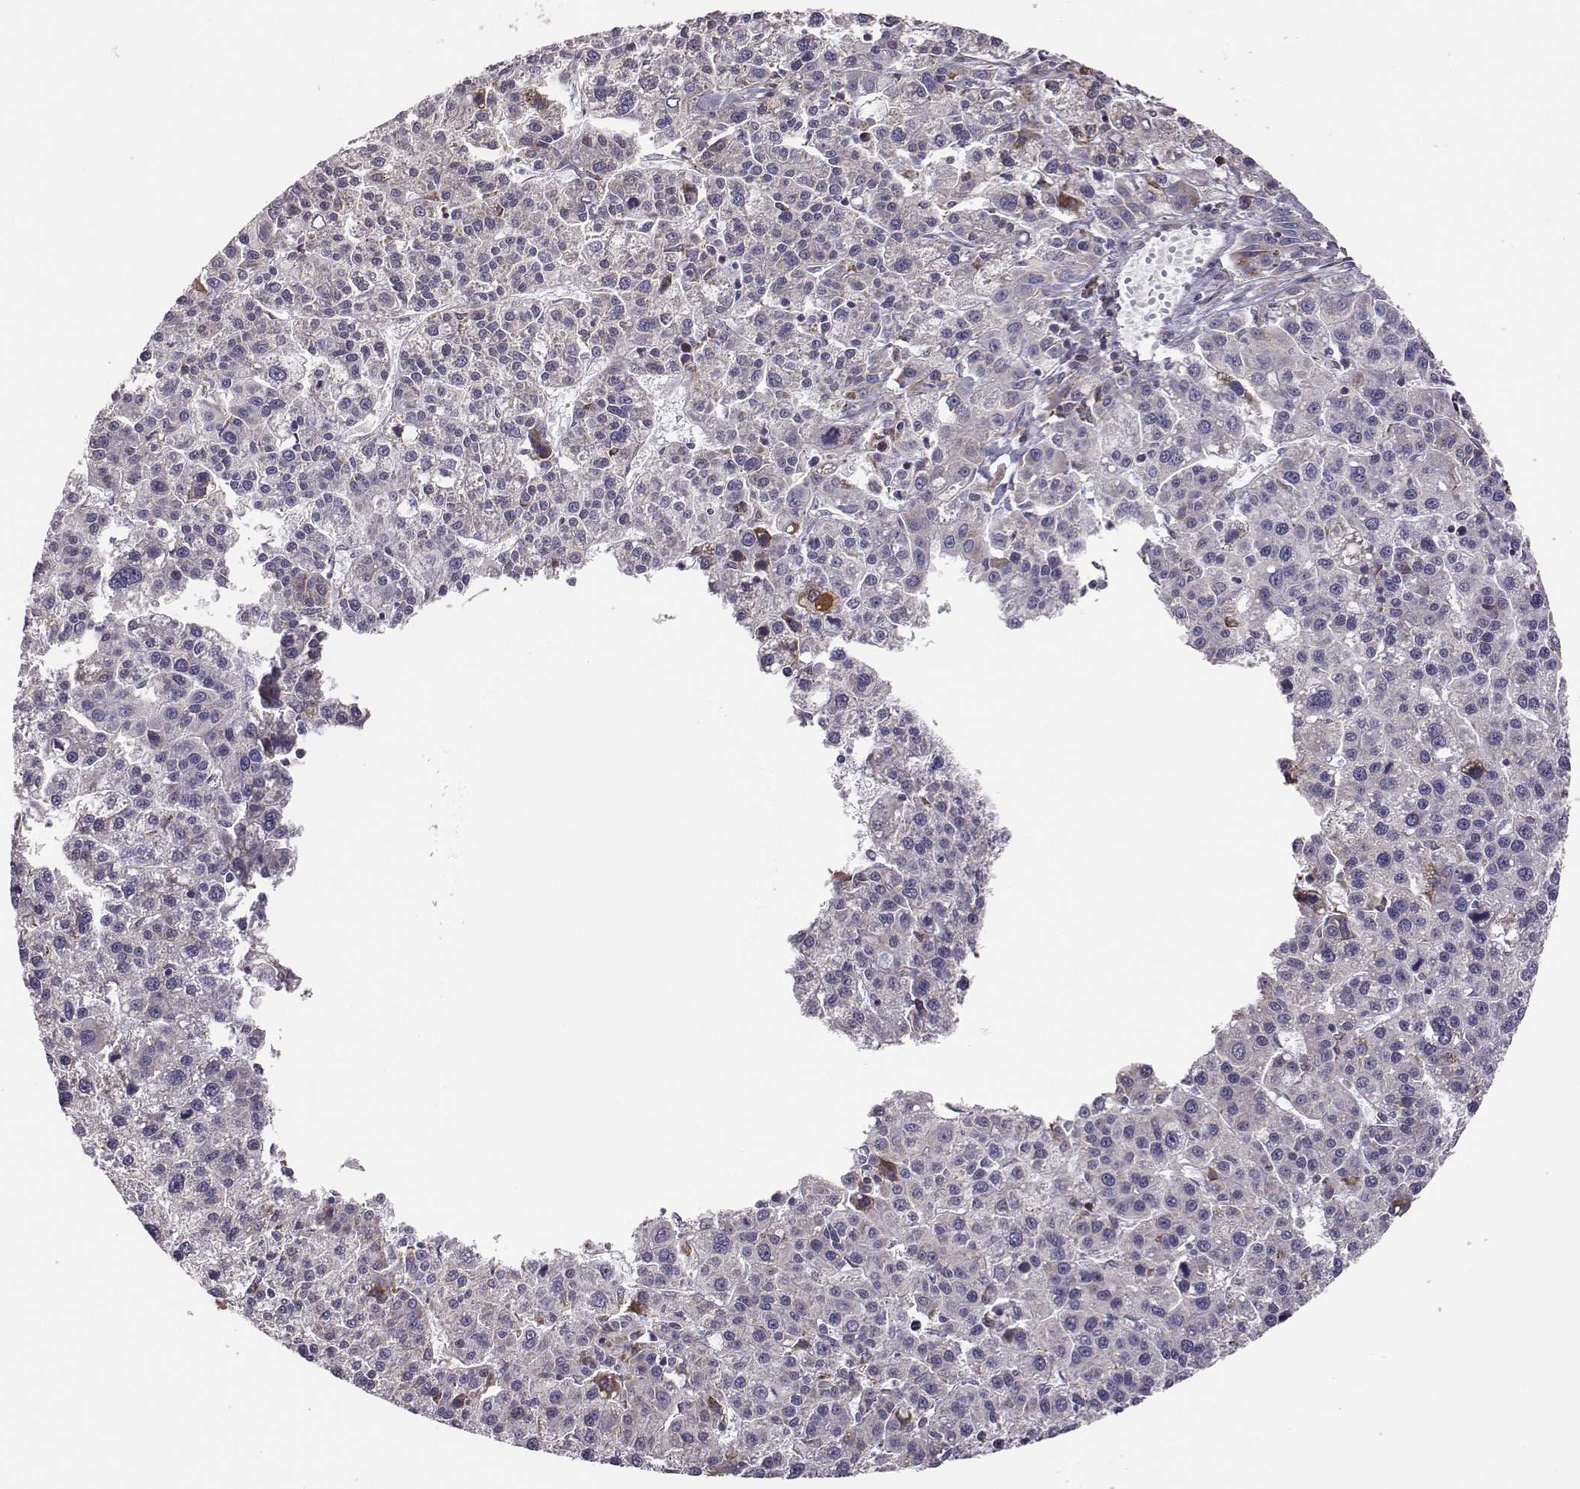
{"staining": {"intensity": "negative", "quantity": "none", "location": "none"}, "tissue": "liver cancer", "cell_type": "Tumor cells", "image_type": "cancer", "snomed": [{"axis": "morphology", "description": "Carcinoma, Hepatocellular, NOS"}, {"axis": "topography", "description": "Liver"}], "caption": "Tumor cells show no significant expression in liver cancer (hepatocellular carcinoma). (DAB immunohistochemistry with hematoxylin counter stain).", "gene": "SELENOI", "patient": {"sex": "female", "age": 58}}